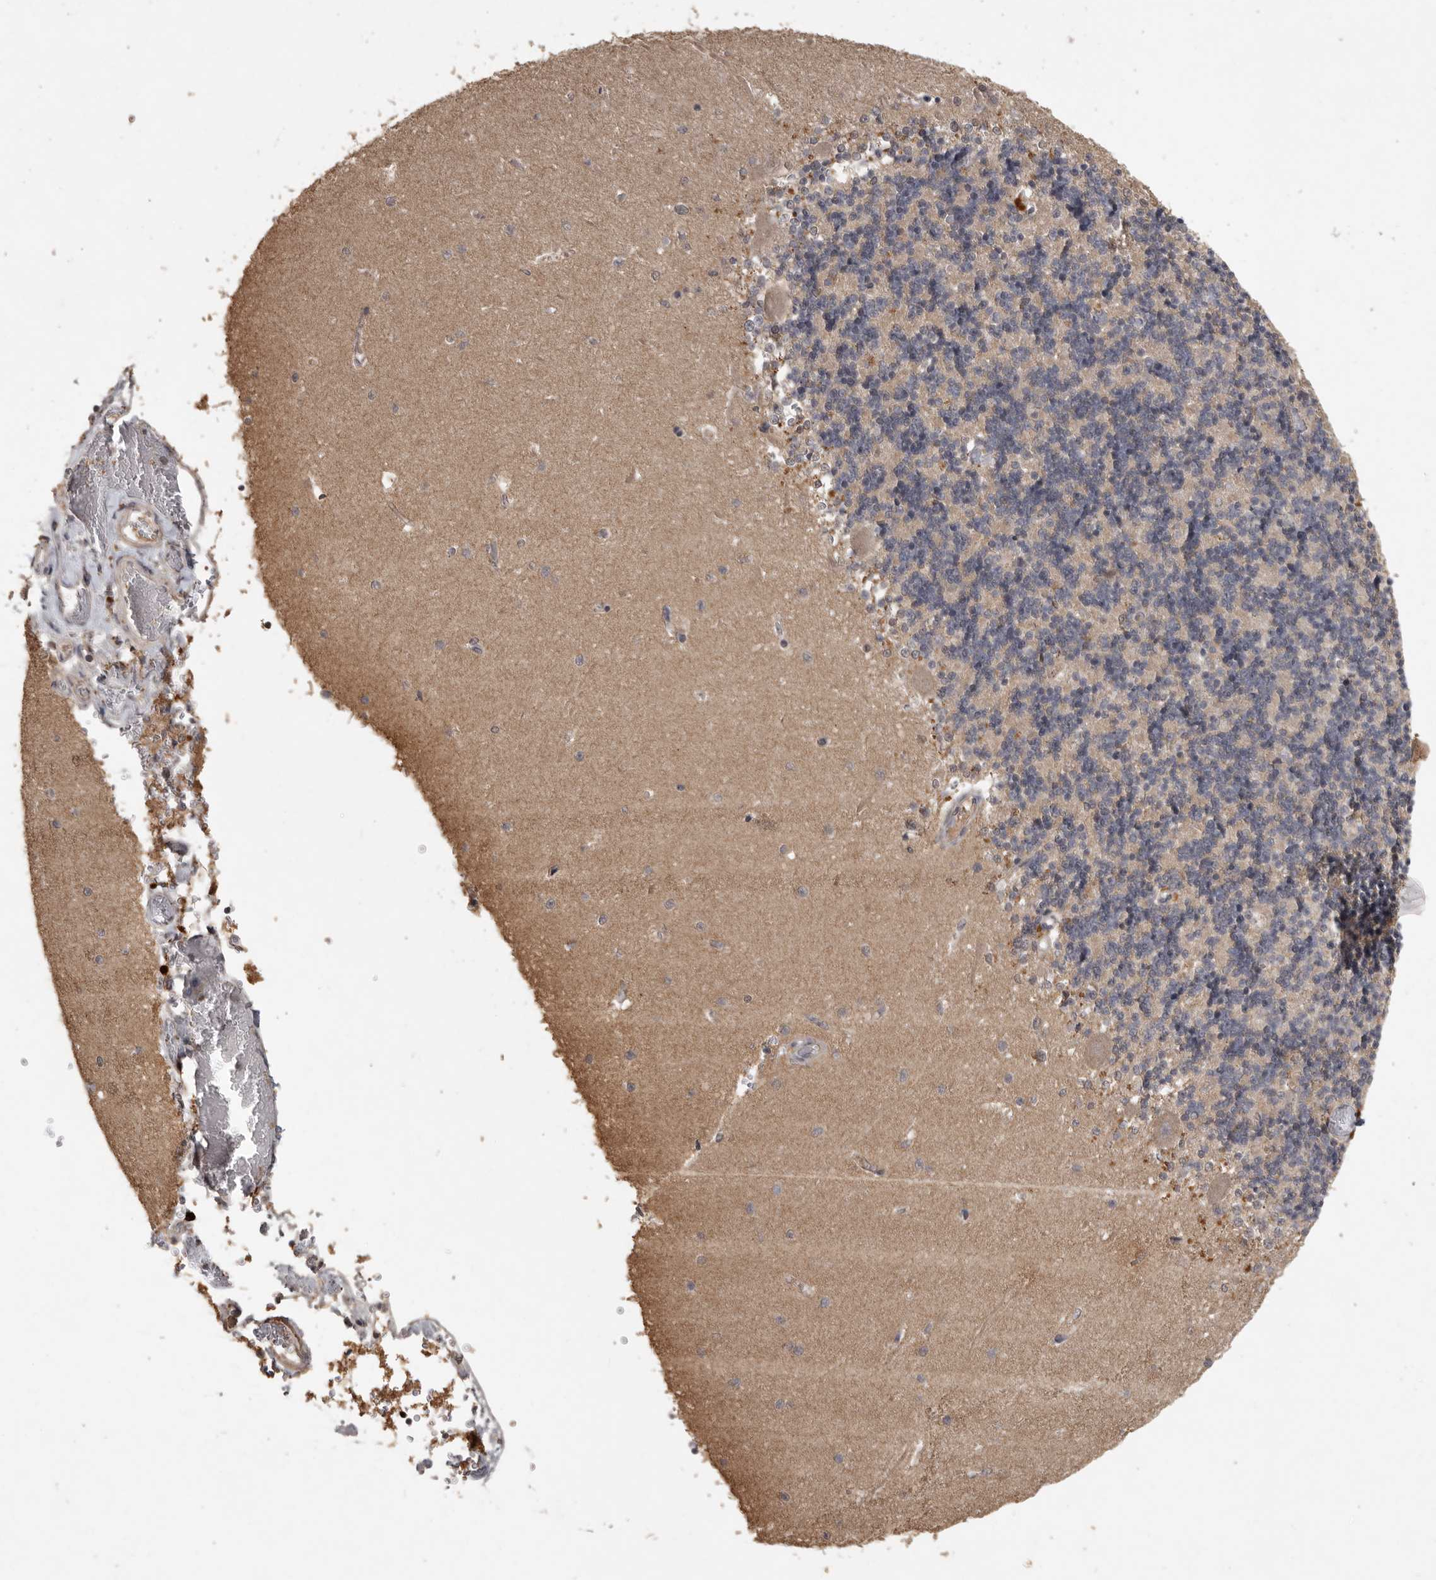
{"staining": {"intensity": "weak", "quantity": "<25%", "location": "cytoplasmic/membranous"}, "tissue": "cerebellum", "cell_type": "Cells in granular layer", "image_type": "normal", "snomed": [{"axis": "morphology", "description": "Normal tissue, NOS"}, {"axis": "topography", "description": "Cerebellum"}], "caption": "Immunohistochemistry of unremarkable cerebellum reveals no expression in cells in granular layer. (DAB (3,3'-diaminobenzidine) immunohistochemistry (IHC) with hematoxylin counter stain).", "gene": "ADAMTS4", "patient": {"sex": "male", "age": 37}}